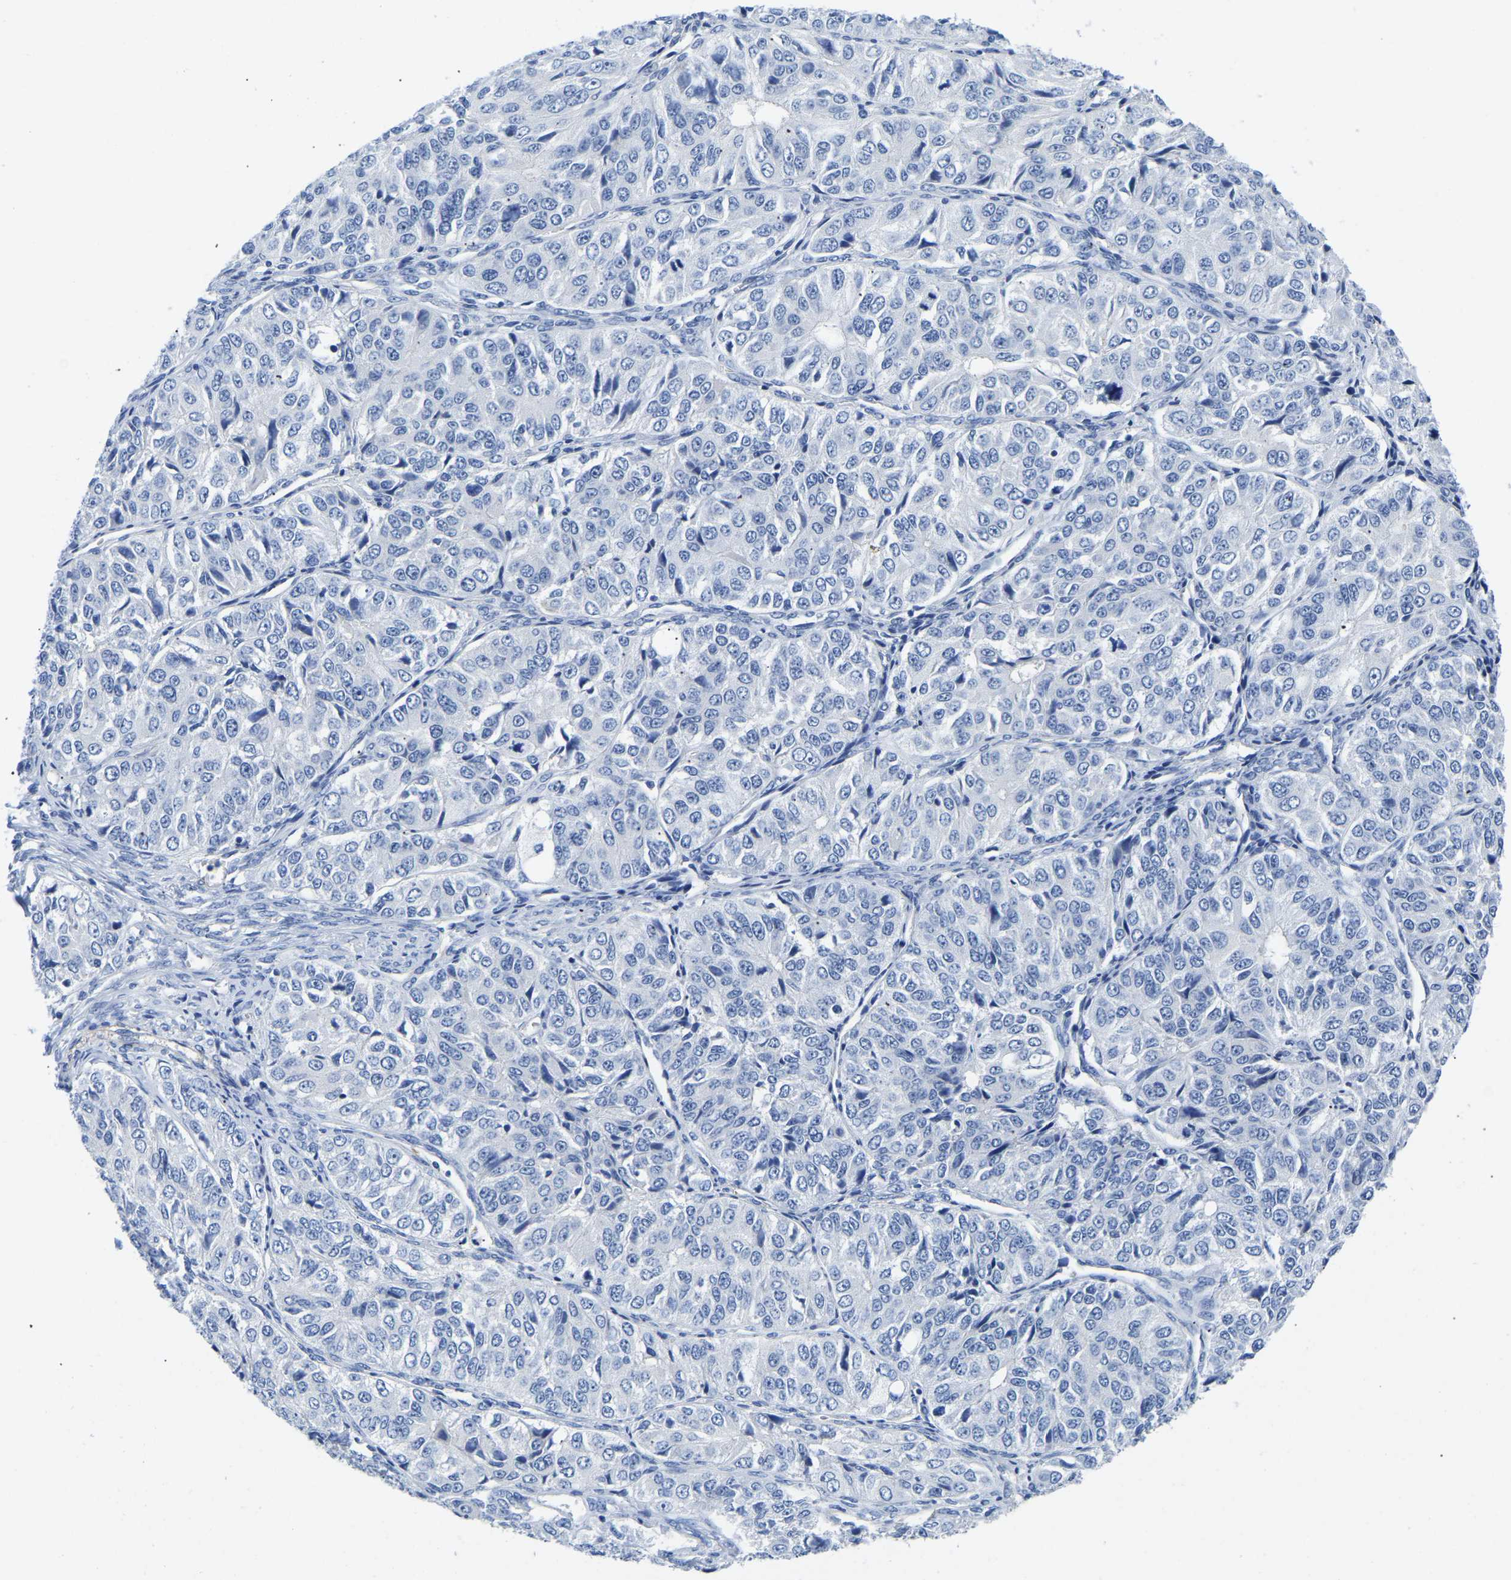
{"staining": {"intensity": "negative", "quantity": "none", "location": "none"}, "tissue": "ovarian cancer", "cell_type": "Tumor cells", "image_type": "cancer", "snomed": [{"axis": "morphology", "description": "Carcinoma, endometroid"}, {"axis": "topography", "description": "Ovary"}], "caption": "High power microscopy micrograph of an immunohistochemistry (IHC) image of endometroid carcinoma (ovarian), revealing no significant positivity in tumor cells.", "gene": "UPK3A", "patient": {"sex": "female", "age": 51}}